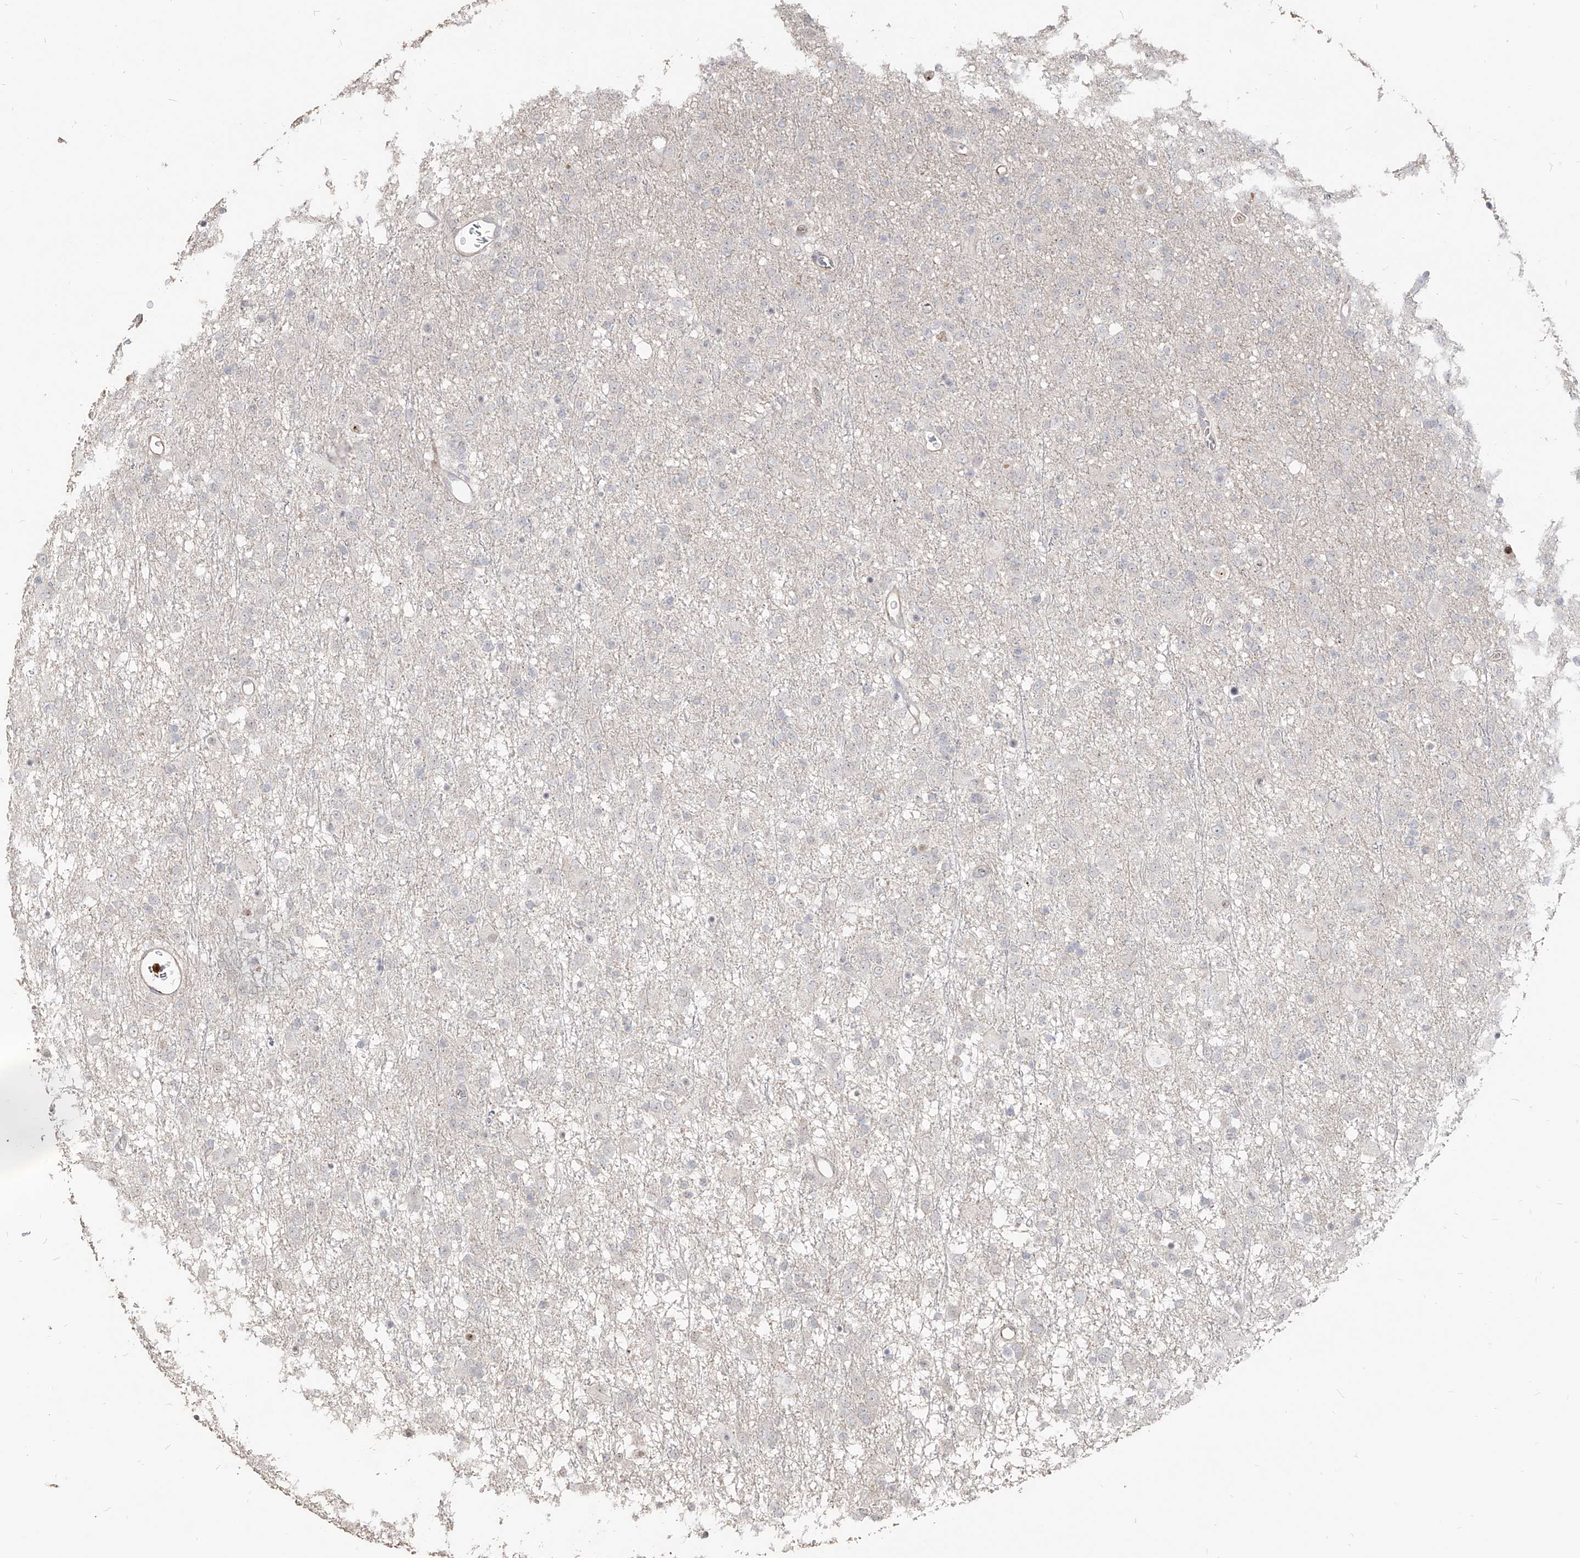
{"staining": {"intensity": "negative", "quantity": "none", "location": "none"}, "tissue": "glioma", "cell_type": "Tumor cells", "image_type": "cancer", "snomed": [{"axis": "morphology", "description": "Glioma, malignant, Low grade"}, {"axis": "topography", "description": "Brain"}], "caption": "IHC of human malignant glioma (low-grade) exhibits no positivity in tumor cells. (DAB (3,3'-diaminobenzidine) immunohistochemistry (IHC), high magnification).", "gene": "ZNF227", "patient": {"sex": "male", "age": 65}}